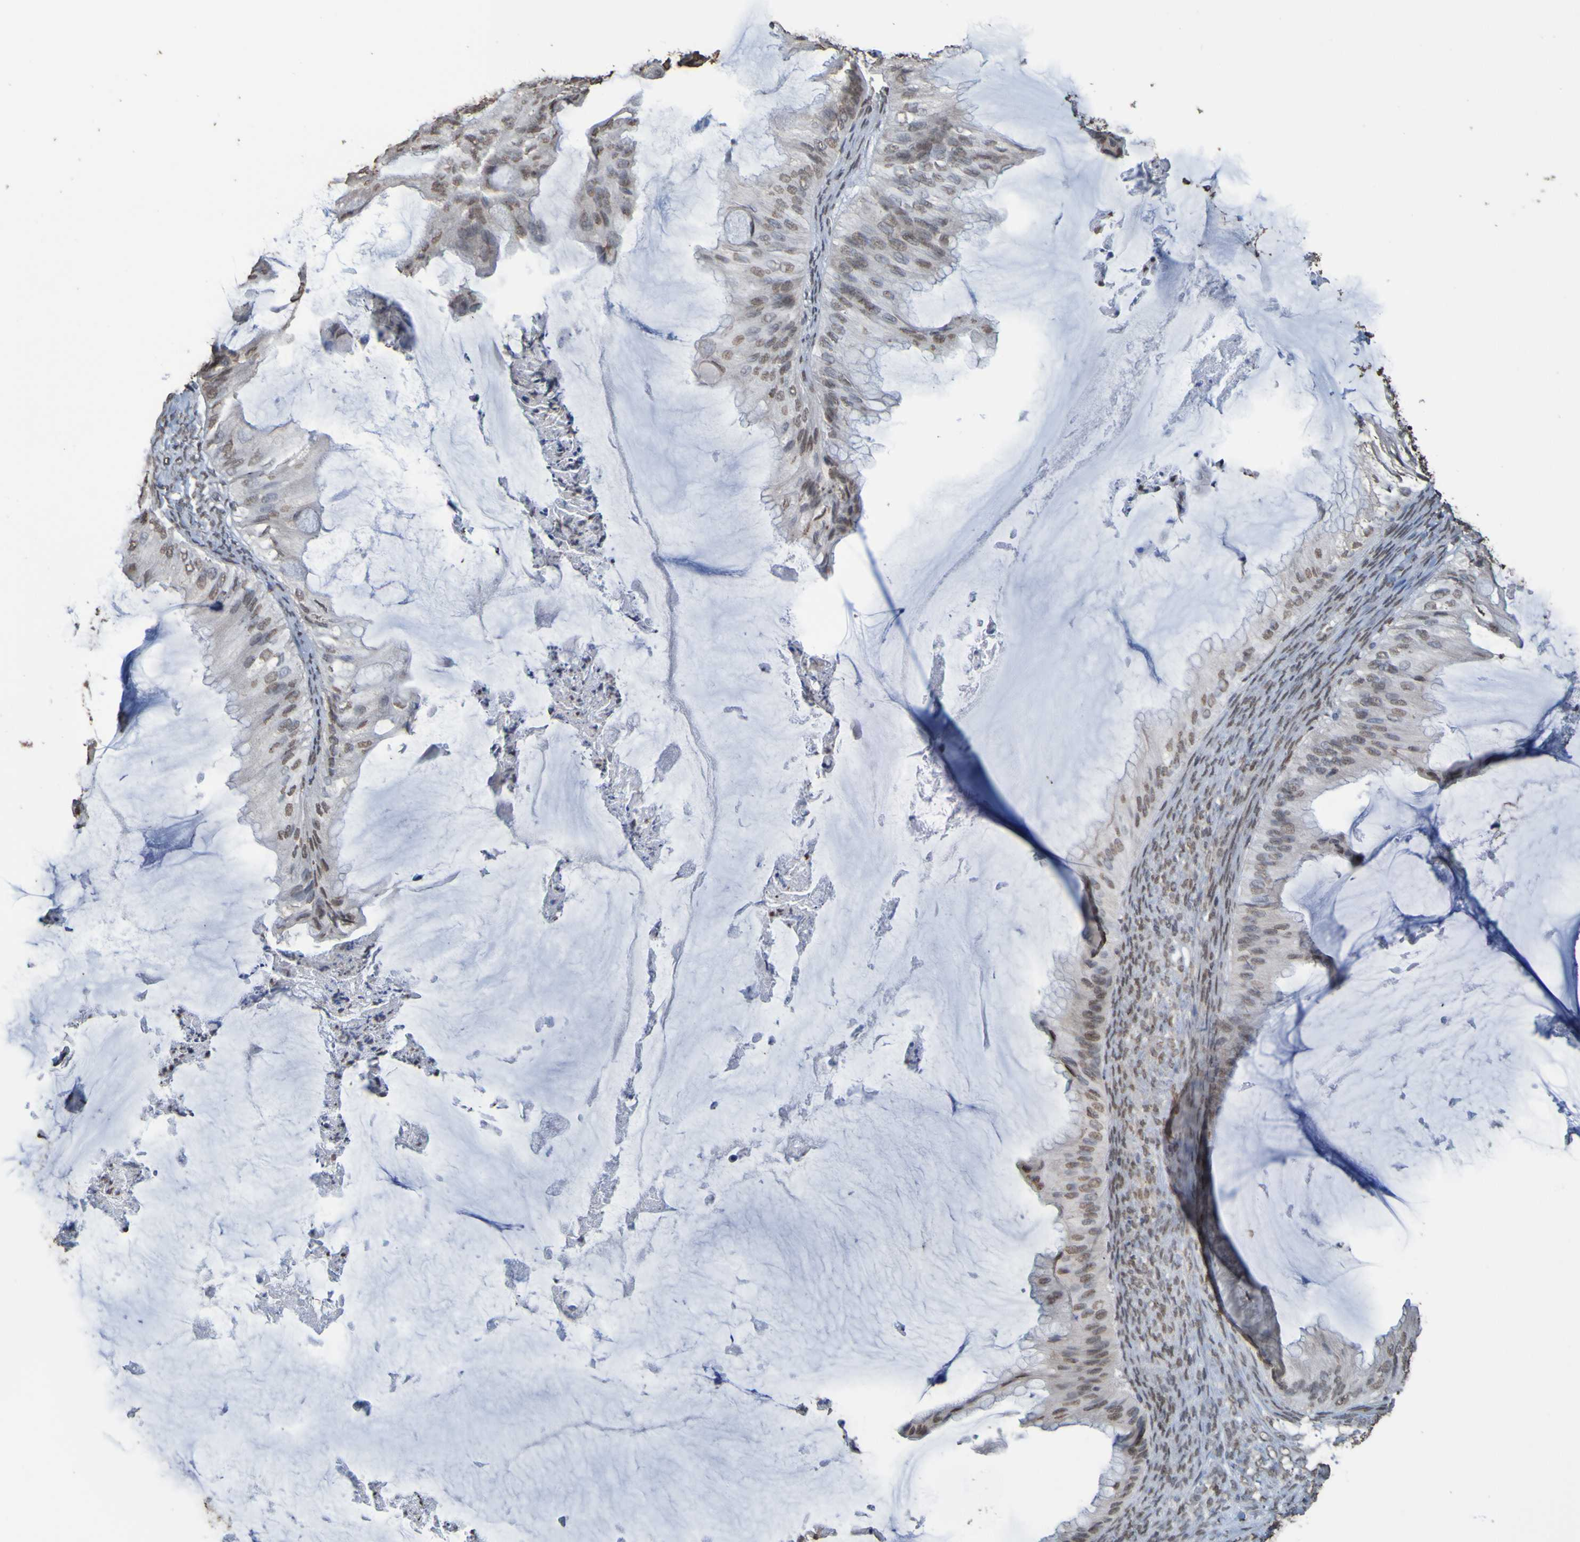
{"staining": {"intensity": "weak", "quantity": ">75%", "location": "nuclear"}, "tissue": "ovarian cancer", "cell_type": "Tumor cells", "image_type": "cancer", "snomed": [{"axis": "morphology", "description": "Cystadenocarcinoma, mucinous, NOS"}, {"axis": "topography", "description": "Ovary"}], "caption": "Weak nuclear positivity for a protein is identified in approximately >75% of tumor cells of ovarian cancer (mucinous cystadenocarcinoma) using IHC.", "gene": "ALKBH2", "patient": {"sex": "female", "age": 61}}